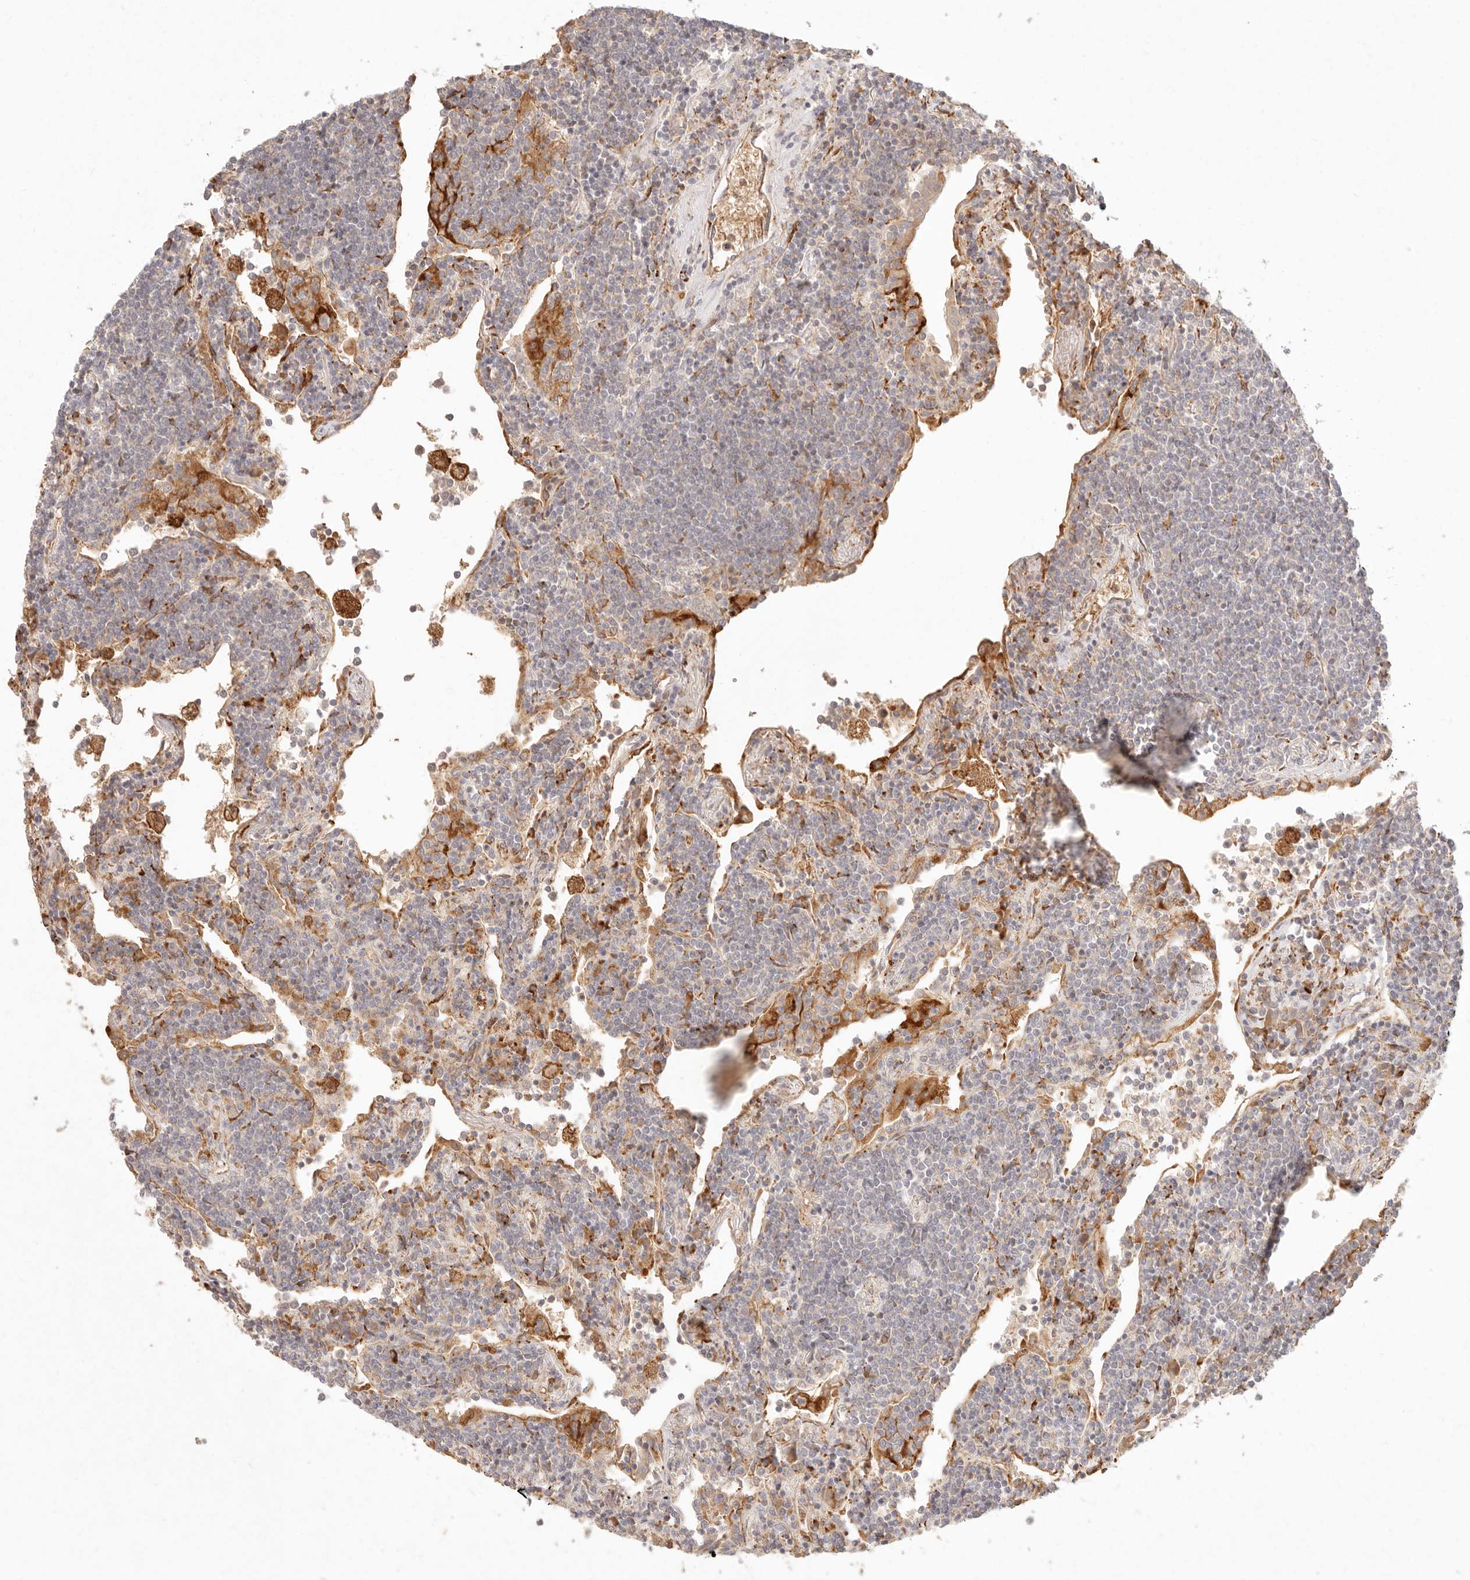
{"staining": {"intensity": "negative", "quantity": "none", "location": "none"}, "tissue": "lymphoma", "cell_type": "Tumor cells", "image_type": "cancer", "snomed": [{"axis": "morphology", "description": "Malignant lymphoma, non-Hodgkin's type, Low grade"}, {"axis": "topography", "description": "Lung"}], "caption": "IHC photomicrograph of human lymphoma stained for a protein (brown), which demonstrates no staining in tumor cells.", "gene": "C1orf127", "patient": {"sex": "female", "age": 71}}